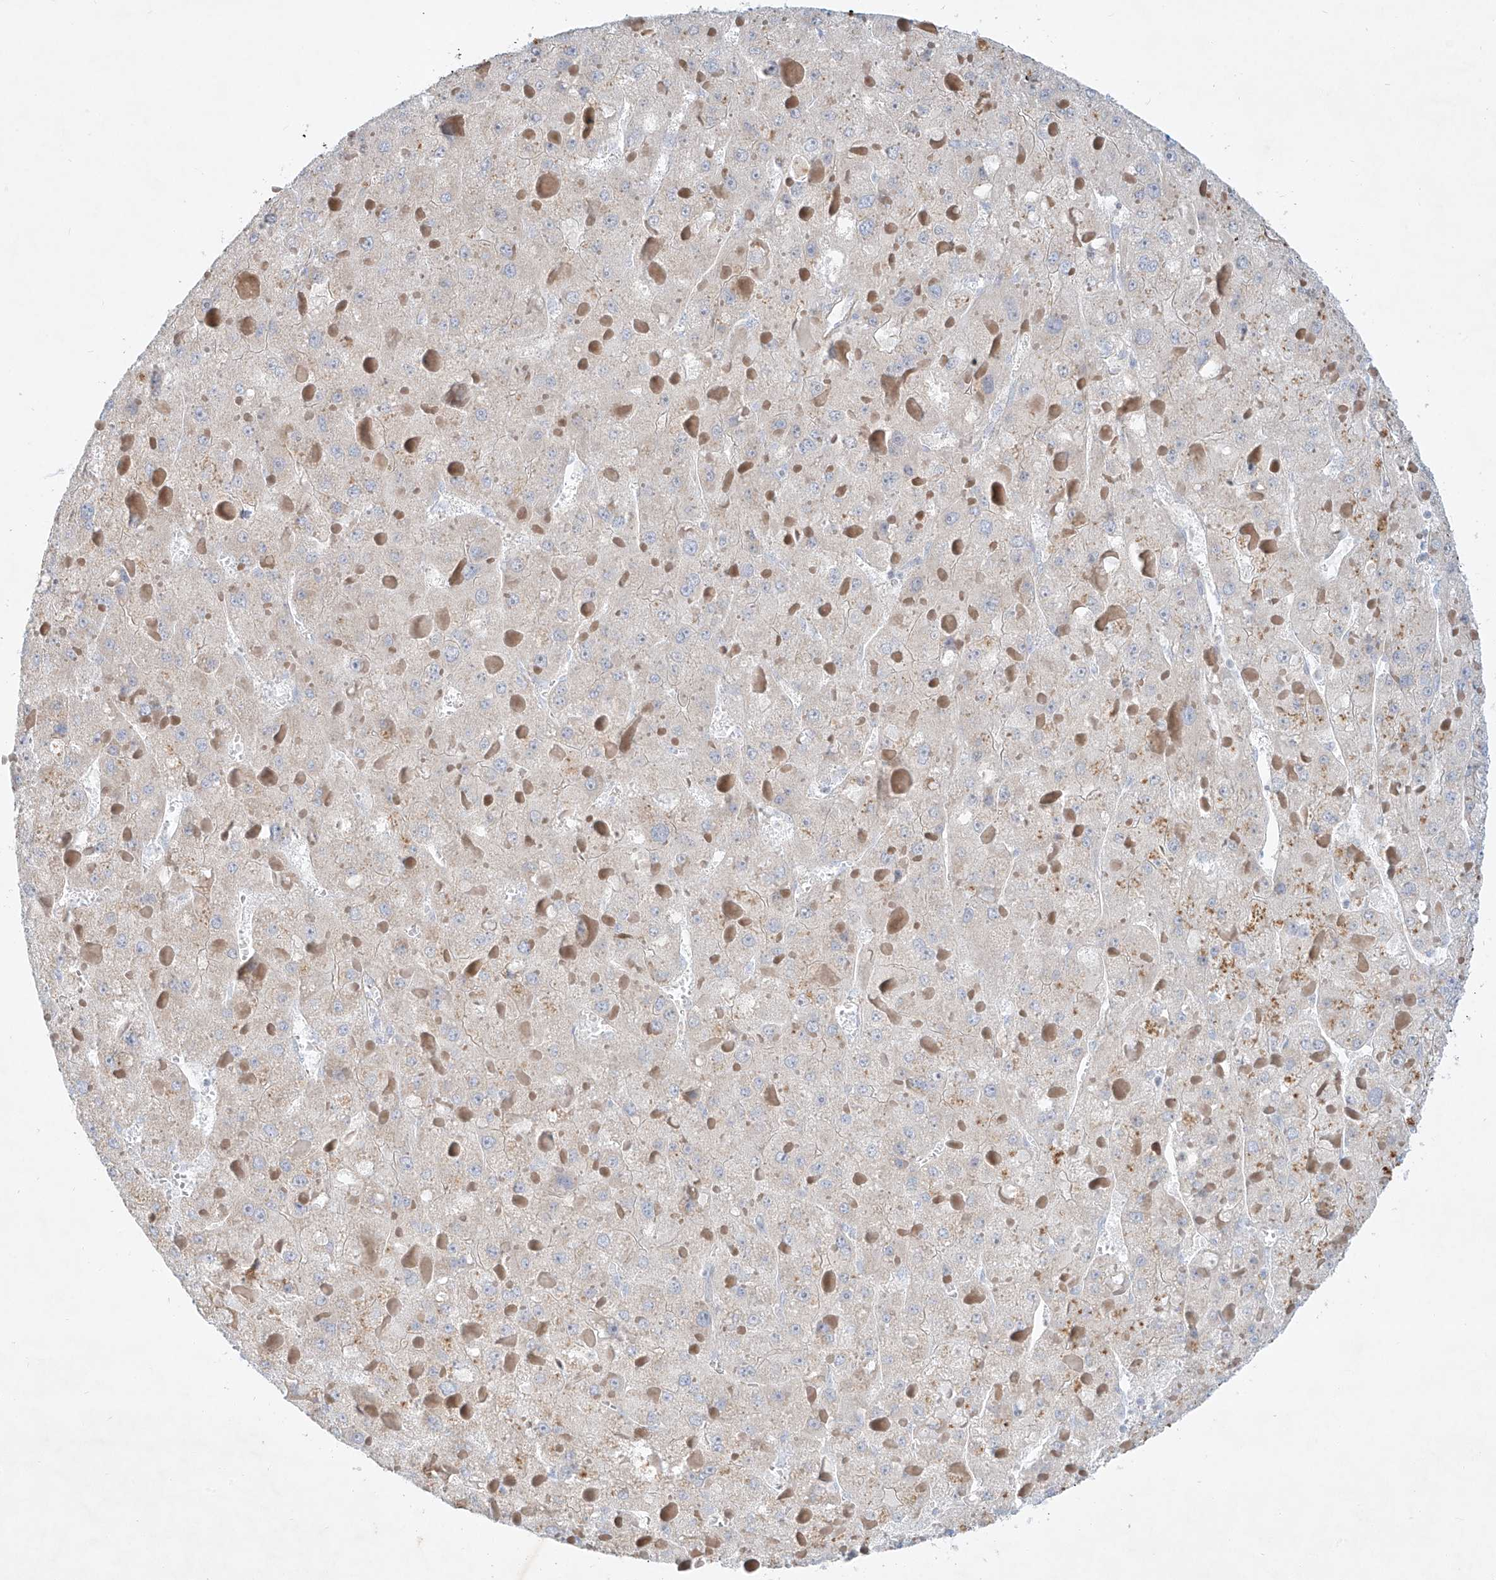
{"staining": {"intensity": "negative", "quantity": "none", "location": "none"}, "tissue": "liver cancer", "cell_type": "Tumor cells", "image_type": "cancer", "snomed": [{"axis": "morphology", "description": "Carcinoma, Hepatocellular, NOS"}, {"axis": "topography", "description": "Liver"}], "caption": "Immunohistochemistry (IHC) of hepatocellular carcinoma (liver) exhibits no expression in tumor cells.", "gene": "AJM1", "patient": {"sex": "female", "age": 73}}